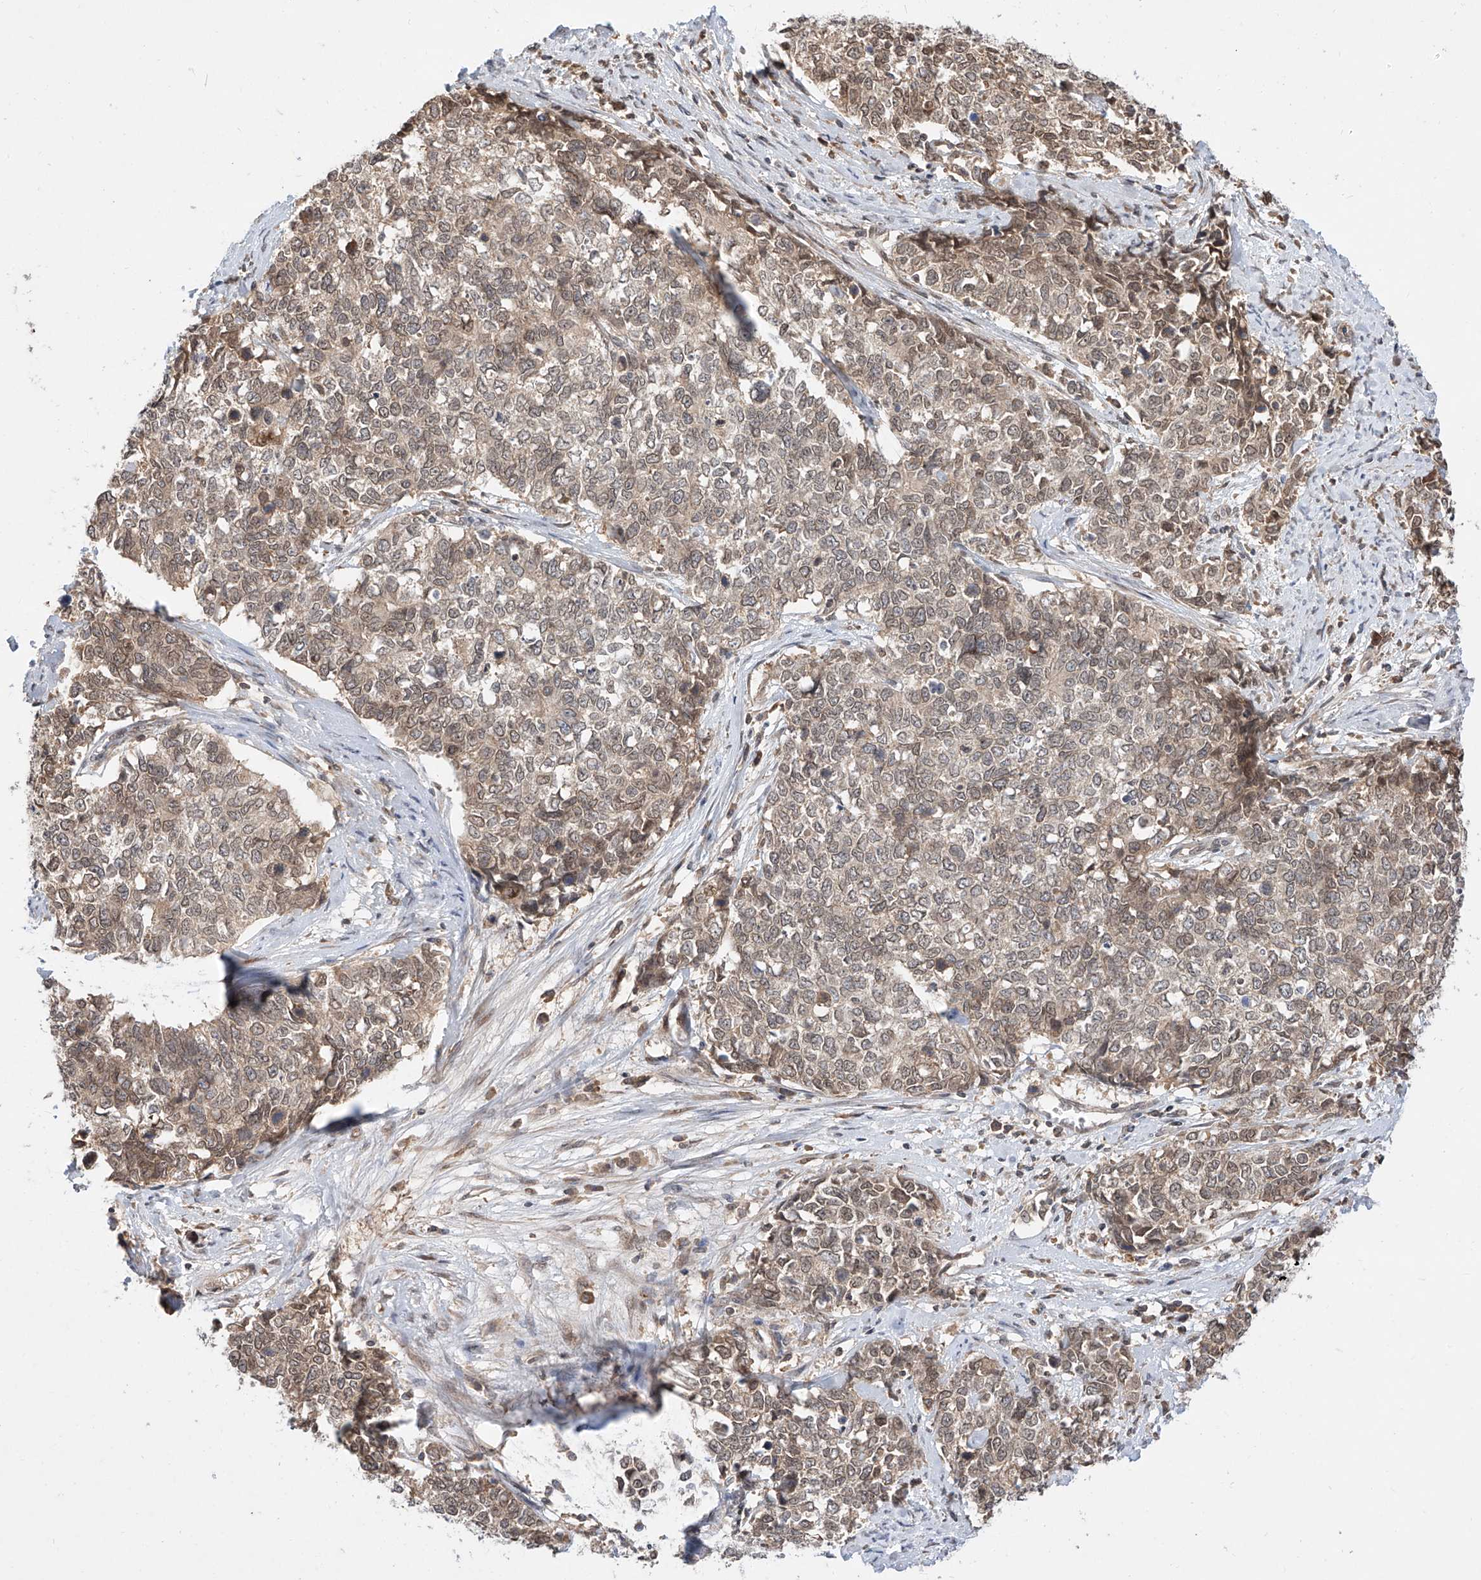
{"staining": {"intensity": "weak", "quantity": "25%-75%", "location": "cytoplasmic/membranous"}, "tissue": "cervical cancer", "cell_type": "Tumor cells", "image_type": "cancer", "snomed": [{"axis": "morphology", "description": "Squamous cell carcinoma, NOS"}, {"axis": "topography", "description": "Cervix"}], "caption": "IHC image of squamous cell carcinoma (cervical) stained for a protein (brown), which demonstrates low levels of weak cytoplasmic/membranous expression in about 25%-75% of tumor cells.", "gene": "DIRAS3", "patient": {"sex": "female", "age": 63}}